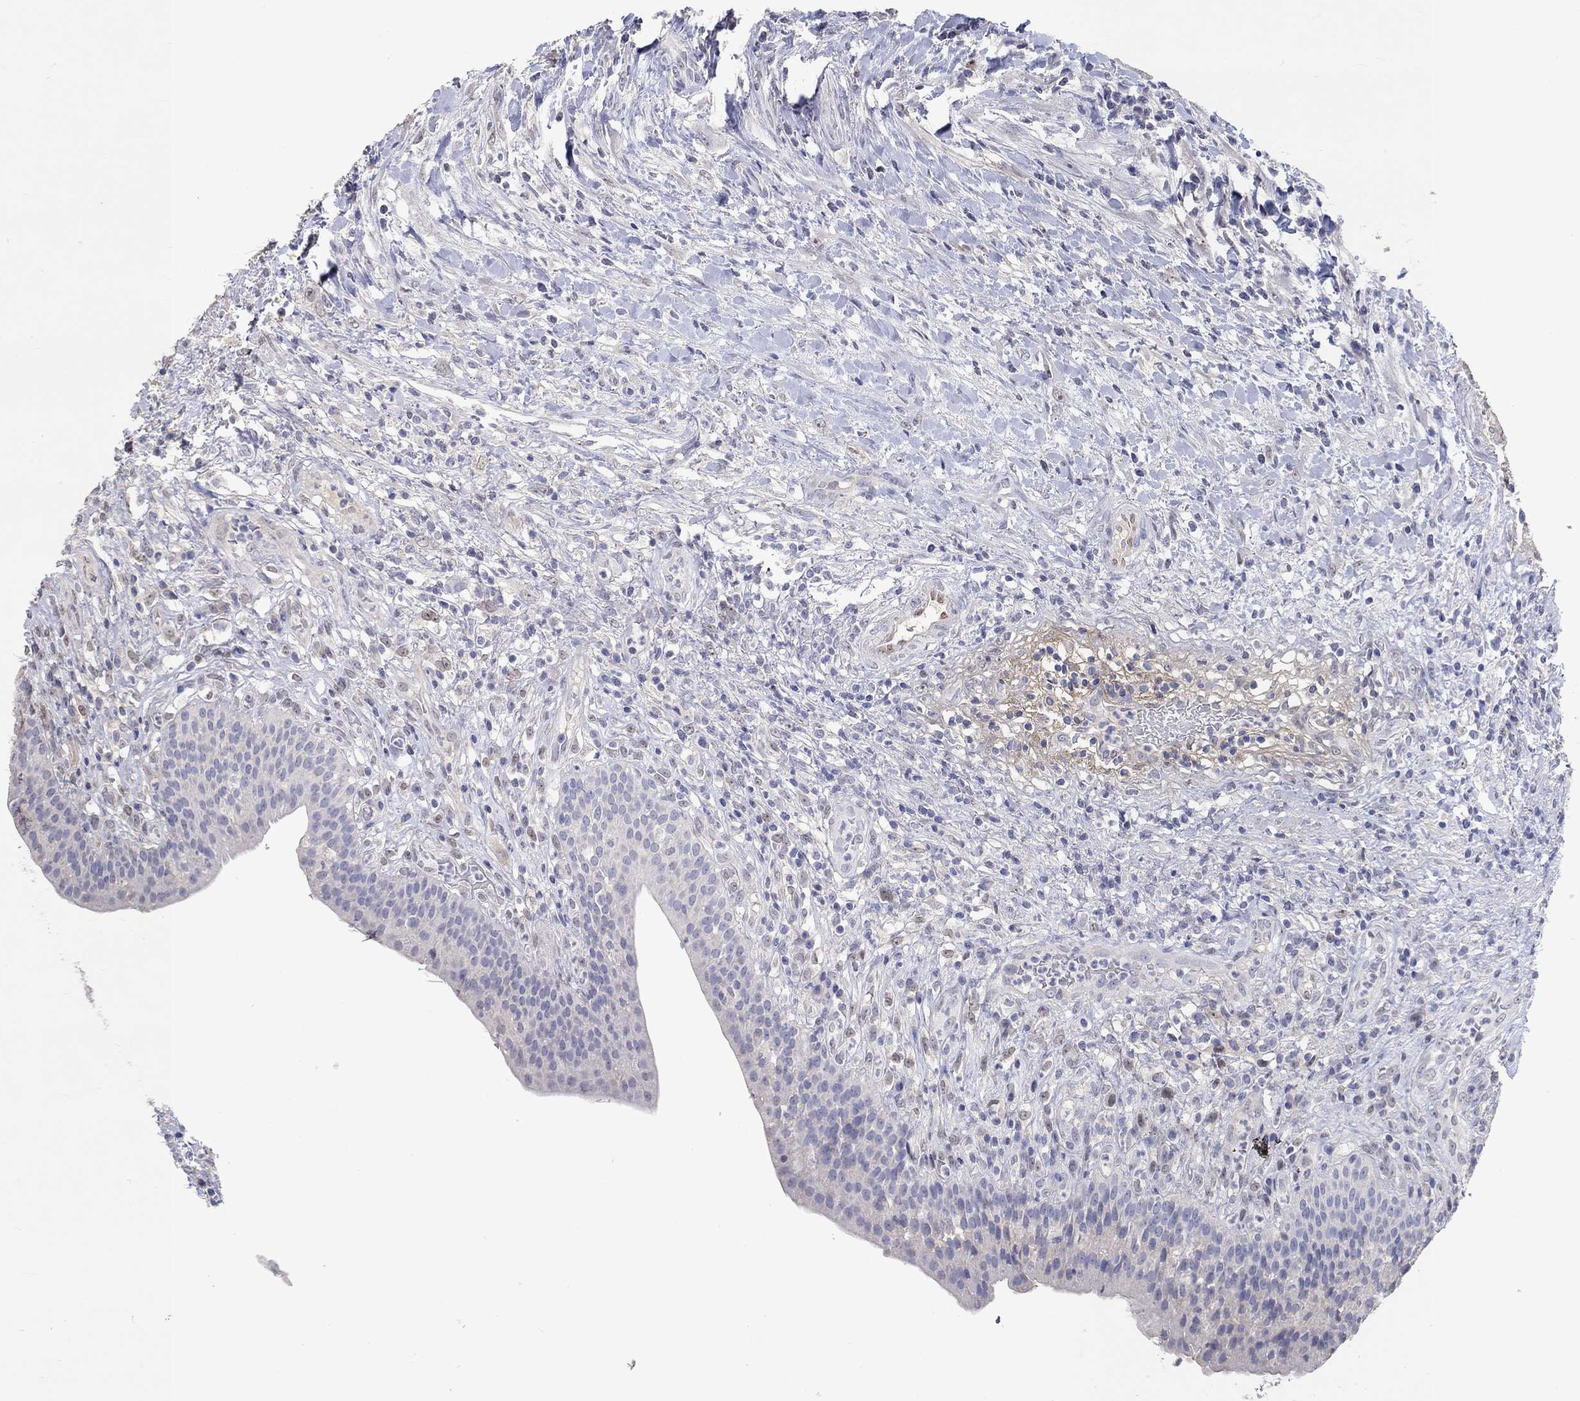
{"staining": {"intensity": "negative", "quantity": "none", "location": "none"}, "tissue": "urinary bladder", "cell_type": "Urothelial cells", "image_type": "normal", "snomed": [{"axis": "morphology", "description": "Normal tissue, NOS"}, {"axis": "topography", "description": "Urinary bladder"}], "caption": "This is a micrograph of immunohistochemistry staining of unremarkable urinary bladder, which shows no expression in urothelial cells.", "gene": "FGF2", "patient": {"sex": "male", "age": 66}}